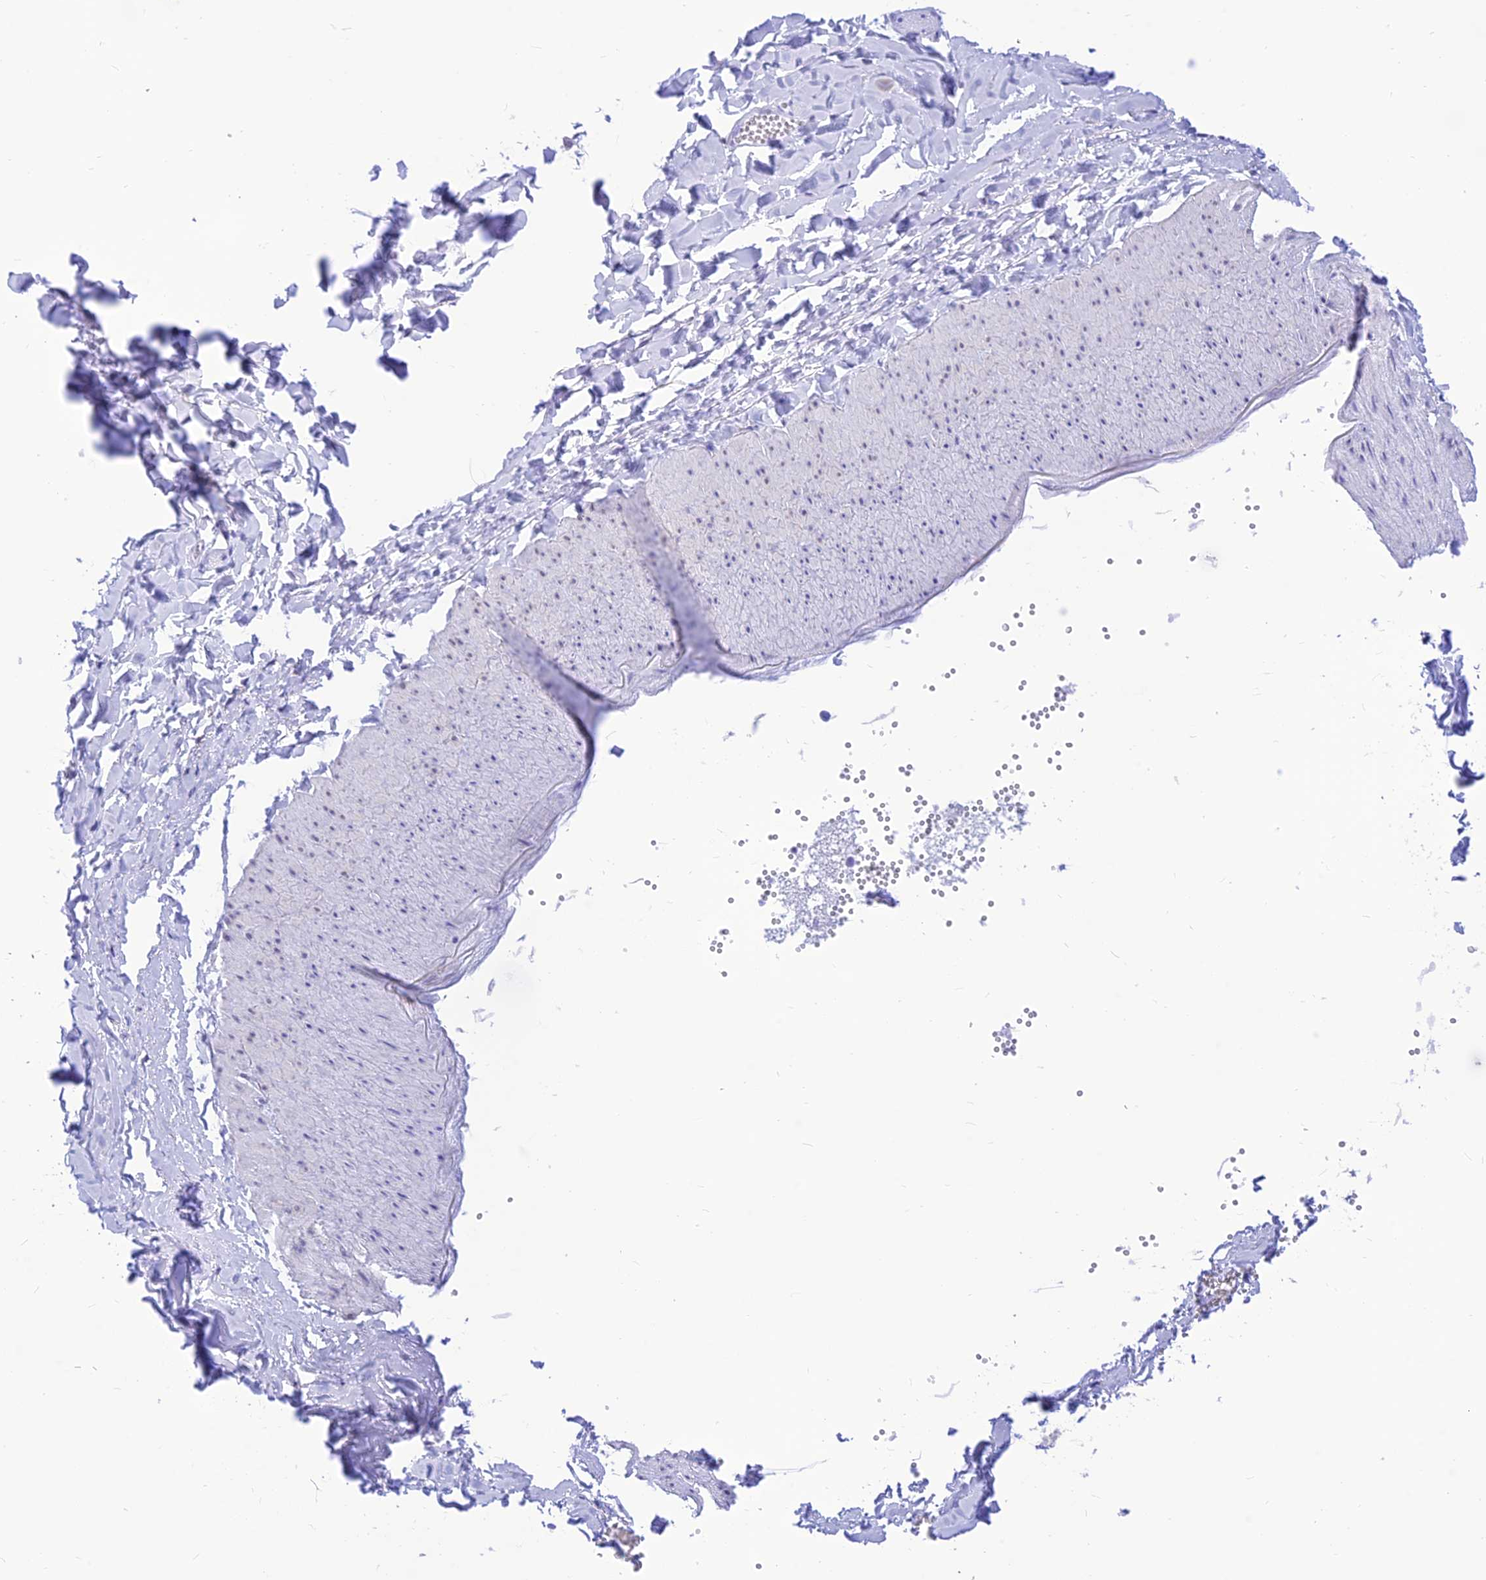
{"staining": {"intensity": "negative", "quantity": "none", "location": "none"}, "tissue": "adipose tissue", "cell_type": "Adipocytes", "image_type": "normal", "snomed": [{"axis": "morphology", "description": "Normal tissue, NOS"}, {"axis": "topography", "description": "Gallbladder"}, {"axis": "topography", "description": "Peripheral nerve tissue"}], "caption": "Immunohistochemistry image of benign adipose tissue: adipose tissue stained with DAB (3,3'-diaminobenzidine) reveals no significant protein expression in adipocytes. (IHC, brightfield microscopy, high magnification).", "gene": "PRNP", "patient": {"sex": "male", "age": 38}}